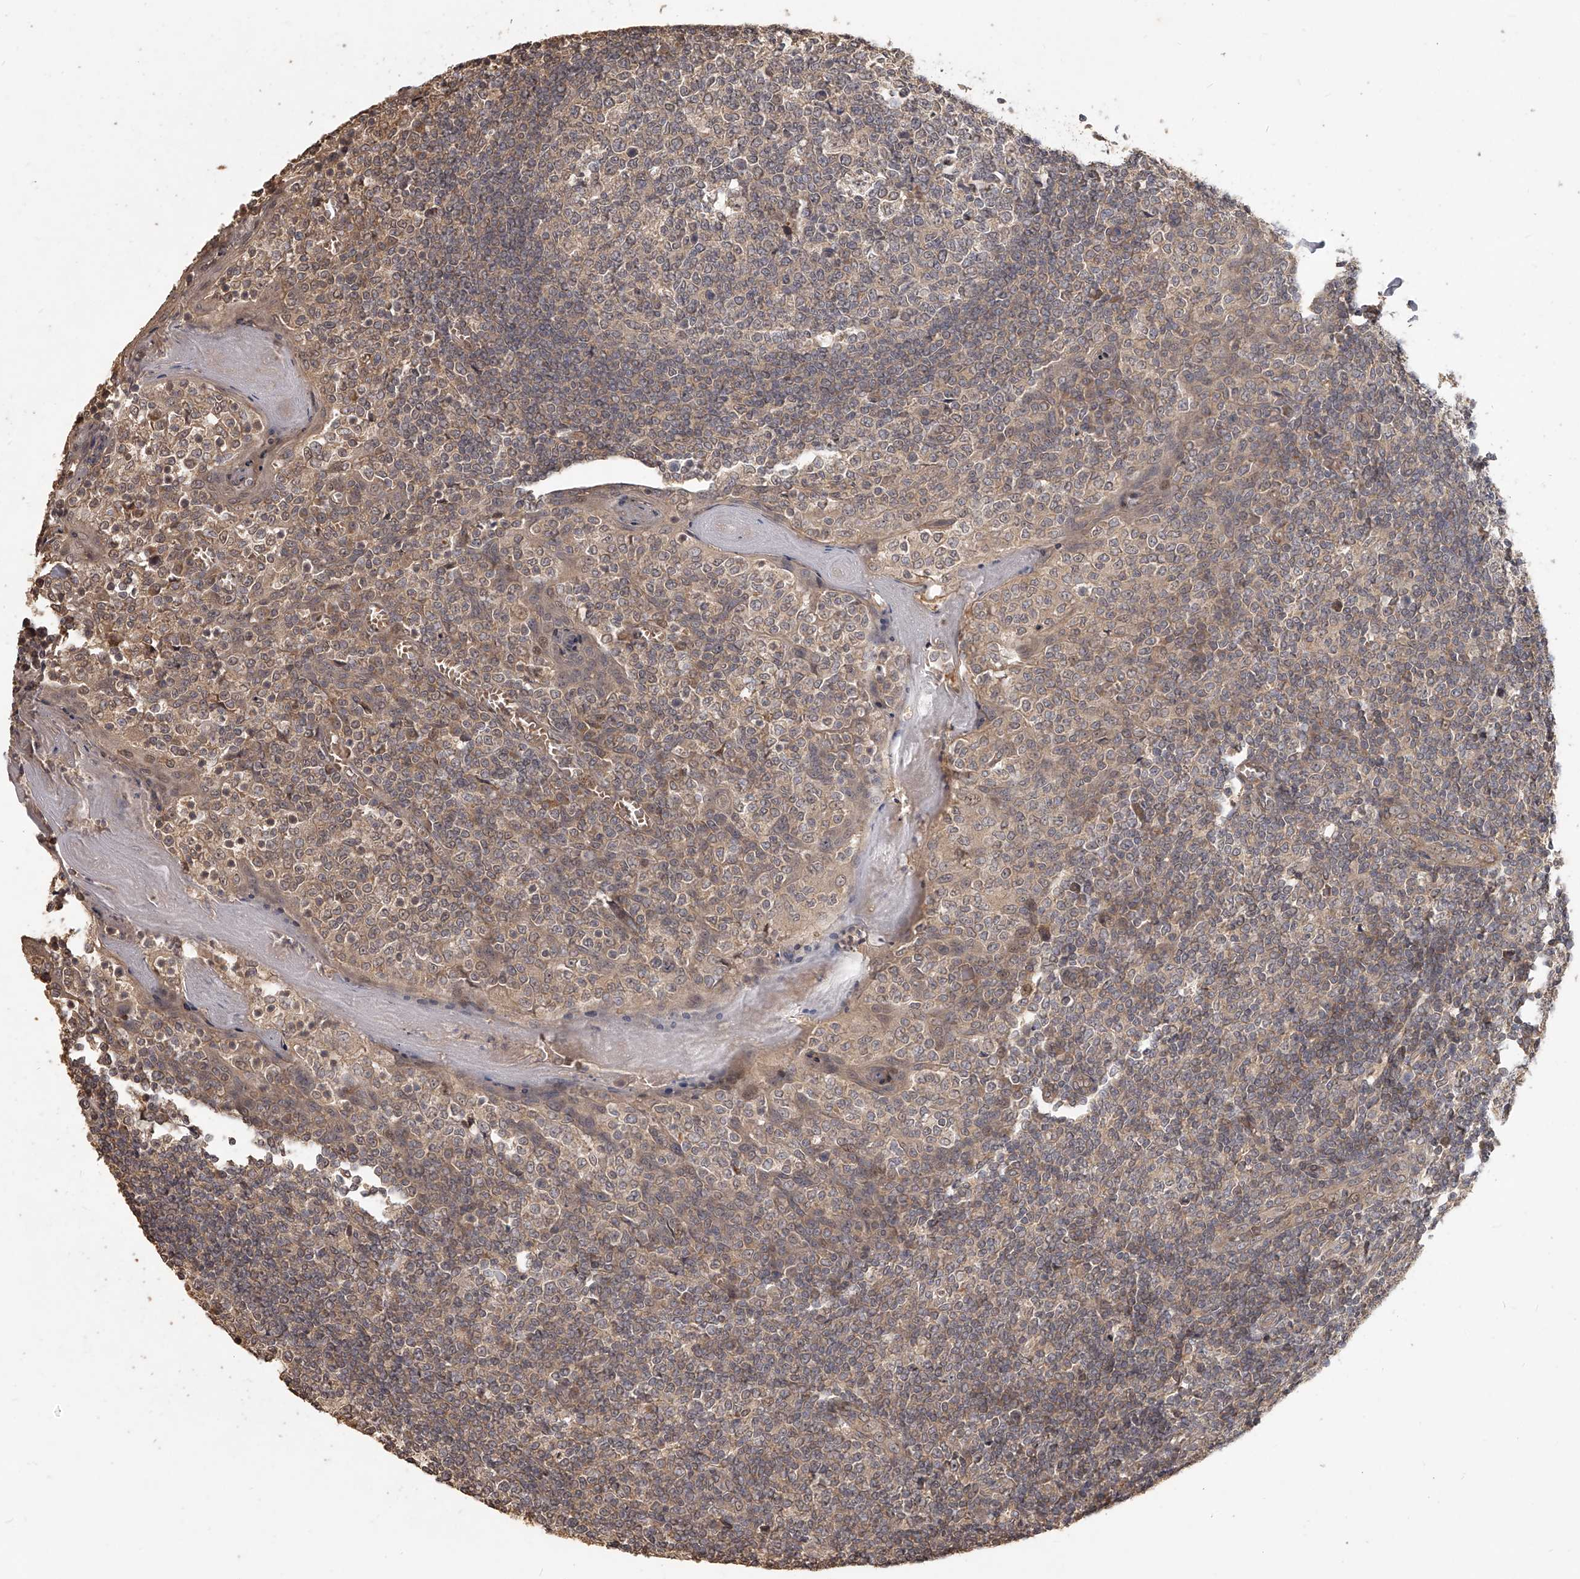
{"staining": {"intensity": "weak", "quantity": "25%-75%", "location": "cytoplasmic/membranous"}, "tissue": "tonsil", "cell_type": "Germinal center cells", "image_type": "normal", "snomed": [{"axis": "morphology", "description": "Normal tissue, NOS"}, {"axis": "topography", "description": "Tonsil"}], "caption": "Tonsil stained with IHC exhibits weak cytoplasmic/membranous positivity in about 25%-75% of germinal center cells. Immunohistochemistry stains the protein in brown and the nuclei are stained blue.", "gene": "SLC37A1", "patient": {"sex": "female", "age": 19}}